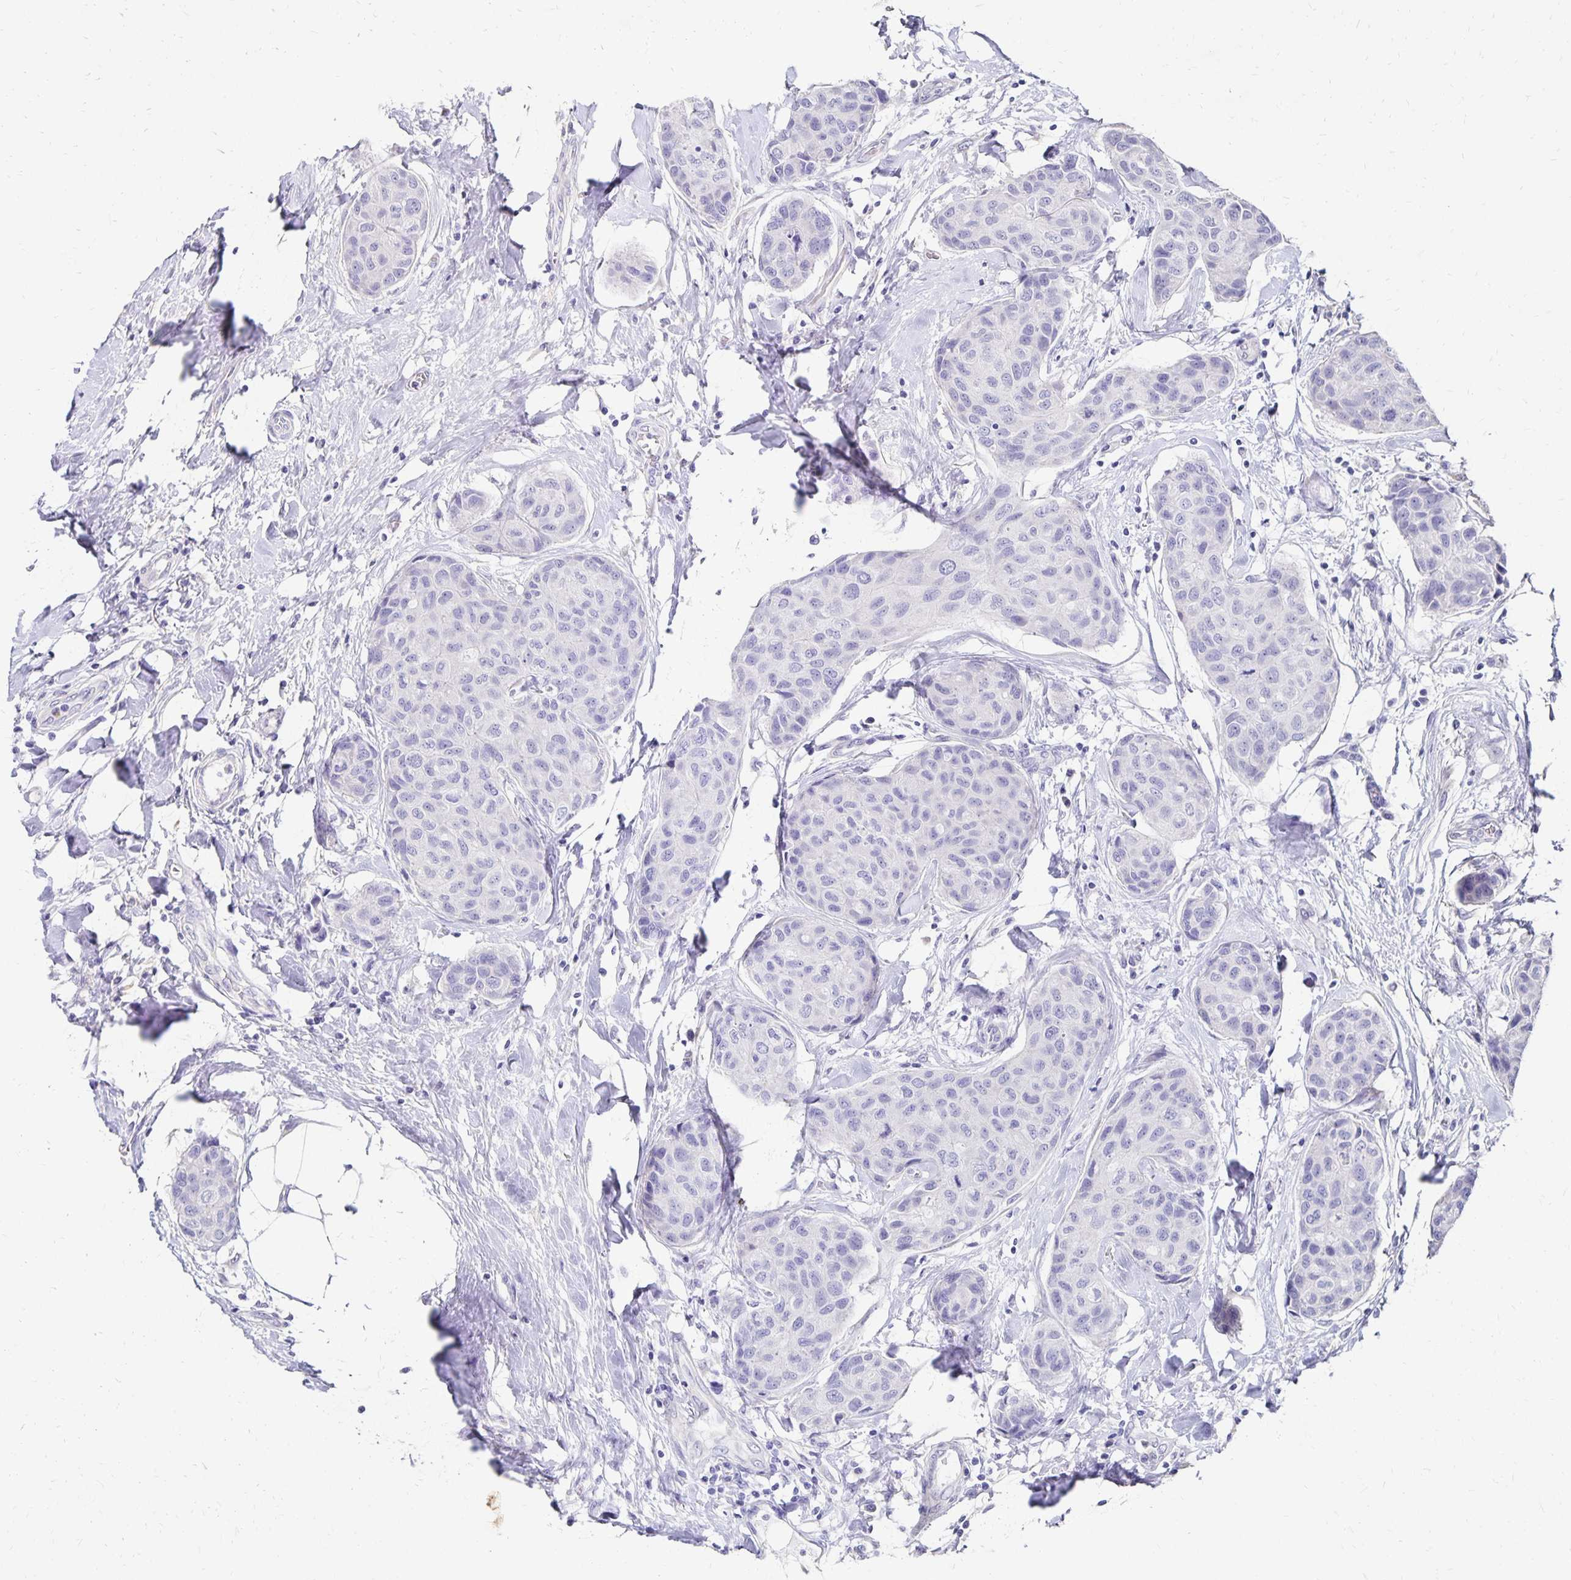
{"staining": {"intensity": "negative", "quantity": "none", "location": "none"}, "tissue": "breast cancer", "cell_type": "Tumor cells", "image_type": "cancer", "snomed": [{"axis": "morphology", "description": "Duct carcinoma"}, {"axis": "topography", "description": "Breast"}], "caption": "Immunohistochemical staining of human breast cancer exhibits no significant staining in tumor cells.", "gene": "DYNLT4", "patient": {"sex": "female", "age": 80}}